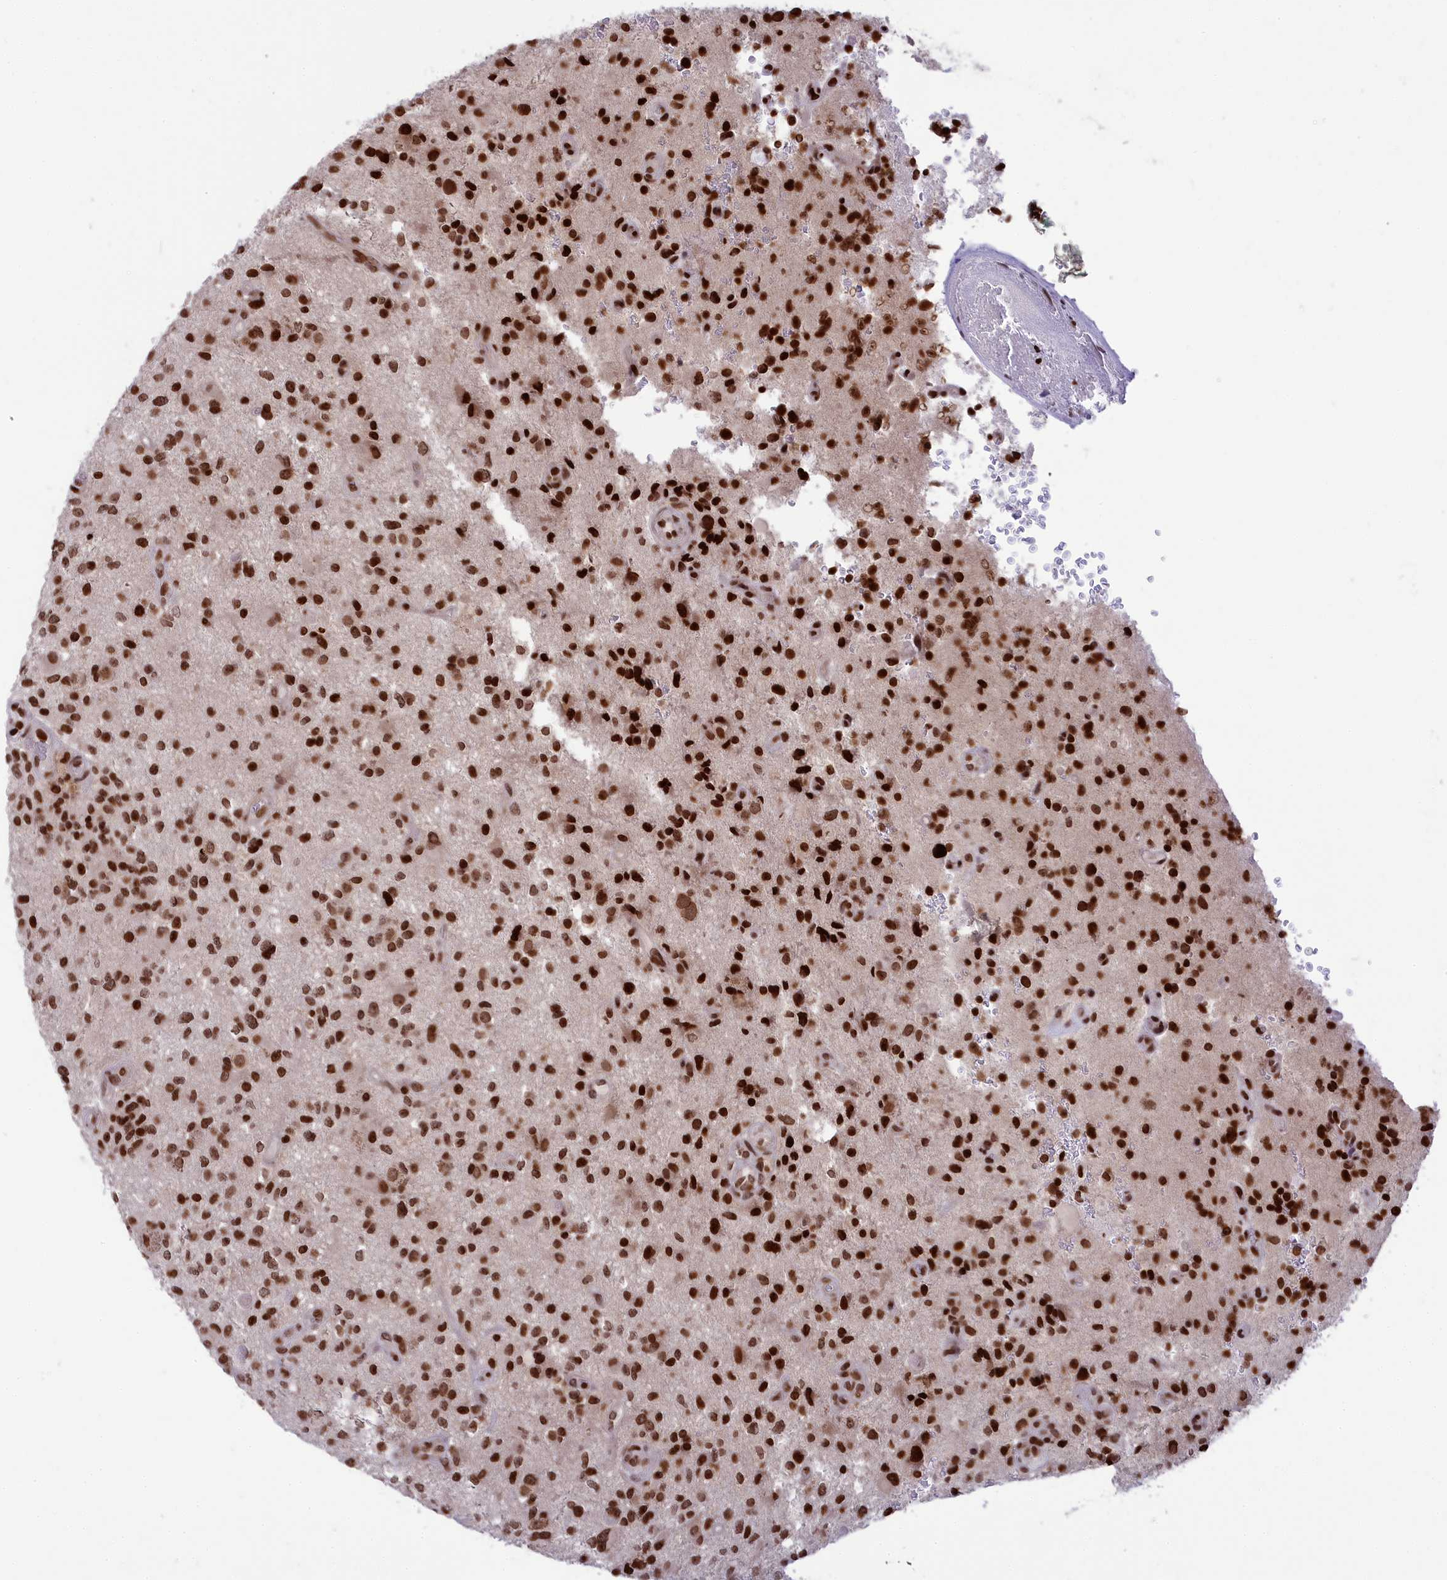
{"staining": {"intensity": "strong", "quantity": ">75%", "location": "nuclear"}, "tissue": "glioma", "cell_type": "Tumor cells", "image_type": "cancer", "snomed": [{"axis": "morphology", "description": "Glioma, malignant, High grade"}, {"axis": "topography", "description": "Brain"}], "caption": "Brown immunohistochemical staining in malignant glioma (high-grade) shows strong nuclear expression in approximately >75% of tumor cells.", "gene": "TET2", "patient": {"sex": "male", "age": 47}}